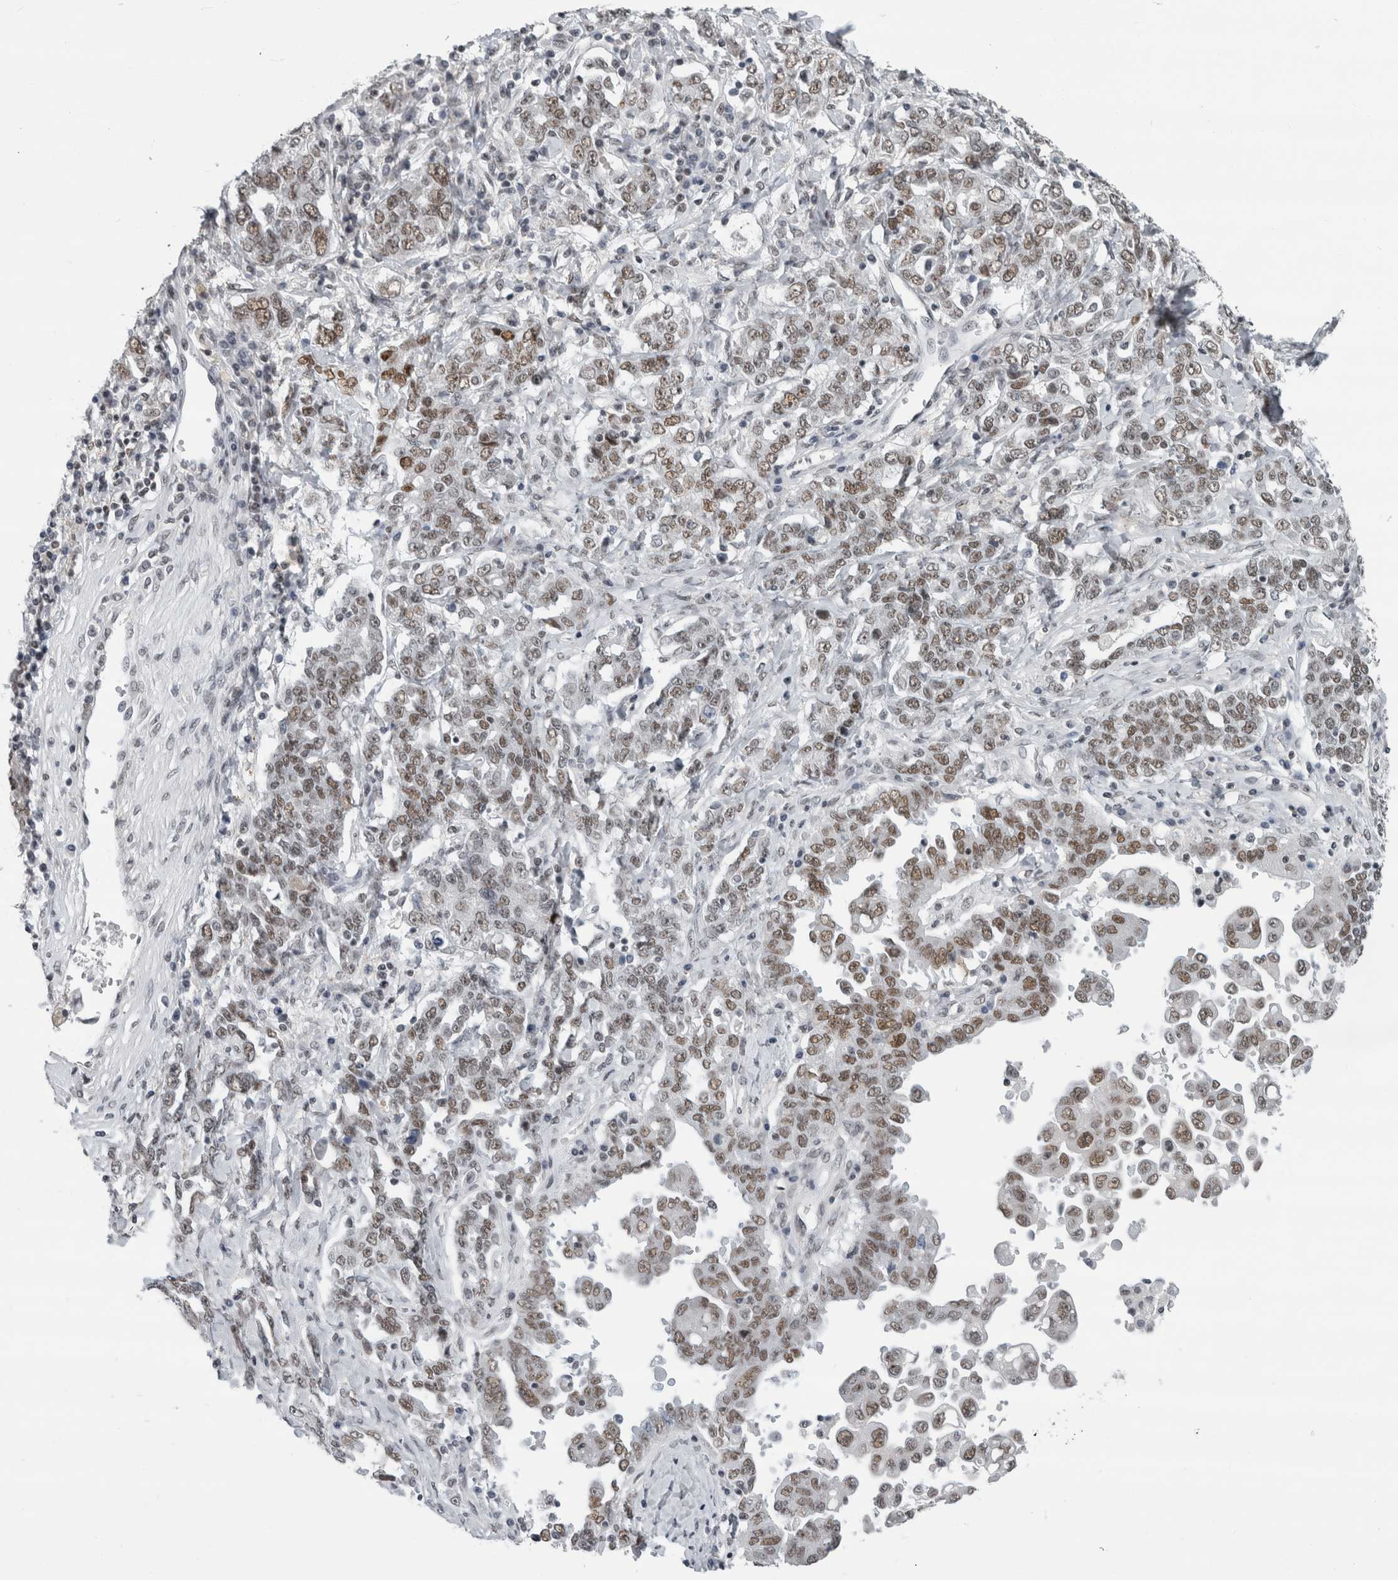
{"staining": {"intensity": "moderate", "quantity": ">75%", "location": "nuclear"}, "tissue": "ovarian cancer", "cell_type": "Tumor cells", "image_type": "cancer", "snomed": [{"axis": "morphology", "description": "Carcinoma, endometroid"}, {"axis": "topography", "description": "Ovary"}], "caption": "Immunohistochemical staining of human ovarian cancer demonstrates moderate nuclear protein staining in about >75% of tumor cells. (brown staining indicates protein expression, while blue staining denotes nuclei).", "gene": "ARID4B", "patient": {"sex": "female", "age": 62}}